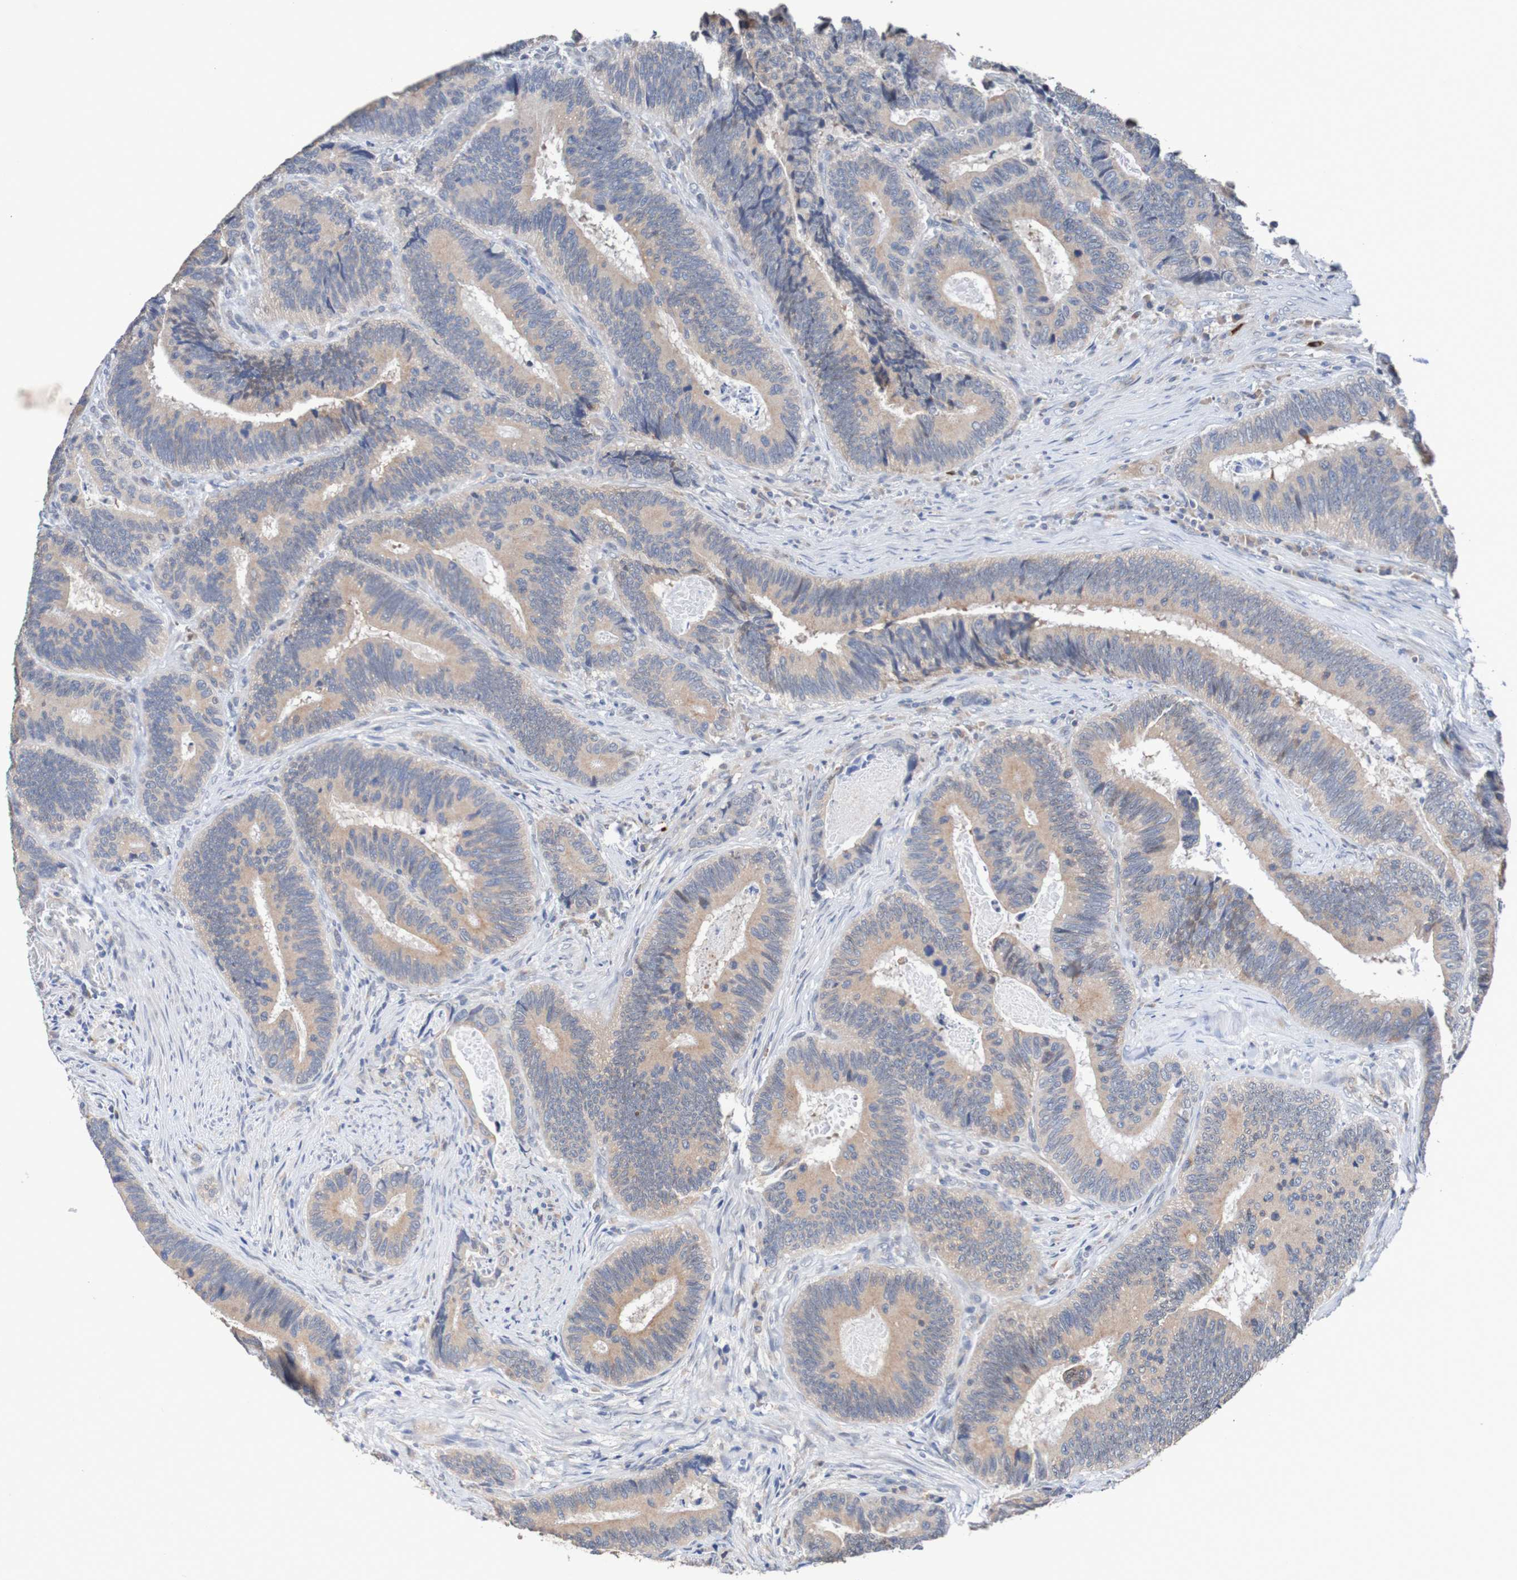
{"staining": {"intensity": "weak", "quantity": ">75%", "location": "cytoplasmic/membranous"}, "tissue": "colorectal cancer", "cell_type": "Tumor cells", "image_type": "cancer", "snomed": [{"axis": "morphology", "description": "Inflammation, NOS"}, {"axis": "morphology", "description": "Adenocarcinoma, NOS"}, {"axis": "topography", "description": "Colon"}], "caption": "Immunohistochemistry (IHC) staining of adenocarcinoma (colorectal), which demonstrates low levels of weak cytoplasmic/membranous positivity in approximately >75% of tumor cells indicating weak cytoplasmic/membranous protein staining. The staining was performed using DAB (brown) for protein detection and nuclei were counterstained in hematoxylin (blue).", "gene": "FIBP", "patient": {"sex": "male", "age": 72}}